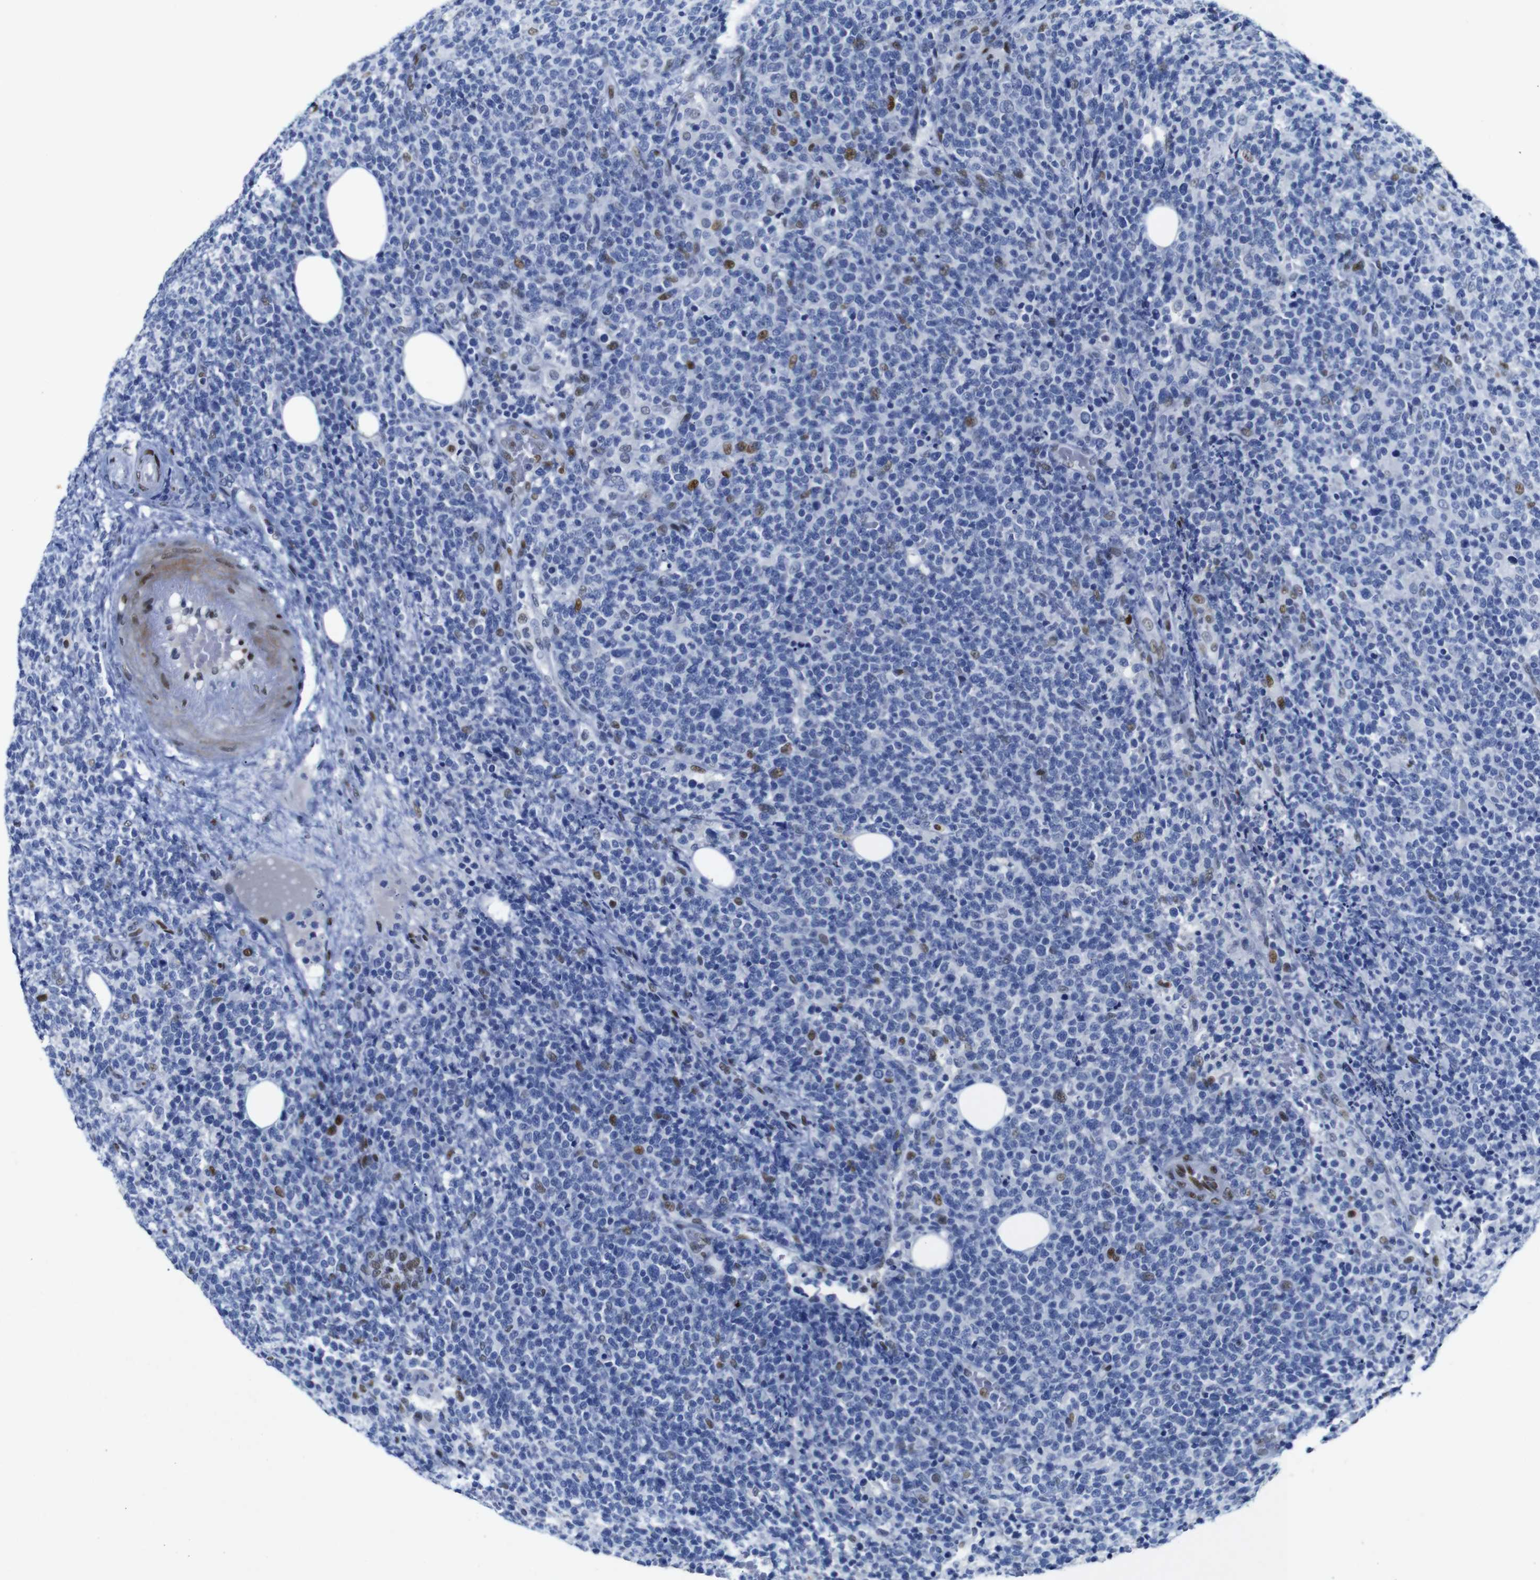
{"staining": {"intensity": "moderate", "quantity": "<25%", "location": "nuclear"}, "tissue": "lymphoma", "cell_type": "Tumor cells", "image_type": "cancer", "snomed": [{"axis": "morphology", "description": "Malignant lymphoma, non-Hodgkin's type, High grade"}, {"axis": "topography", "description": "Lymph node"}], "caption": "A brown stain labels moderate nuclear positivity of a protein in high-grade malignant lymphoma, non-Hodgkin's type tumor cells. (DAB (3,3'-diaminobenzidine) IHC with brightfield microscopy, high magnification).", "gene": "FOSL2", "patient": {"sex": "male", "age": 61}}